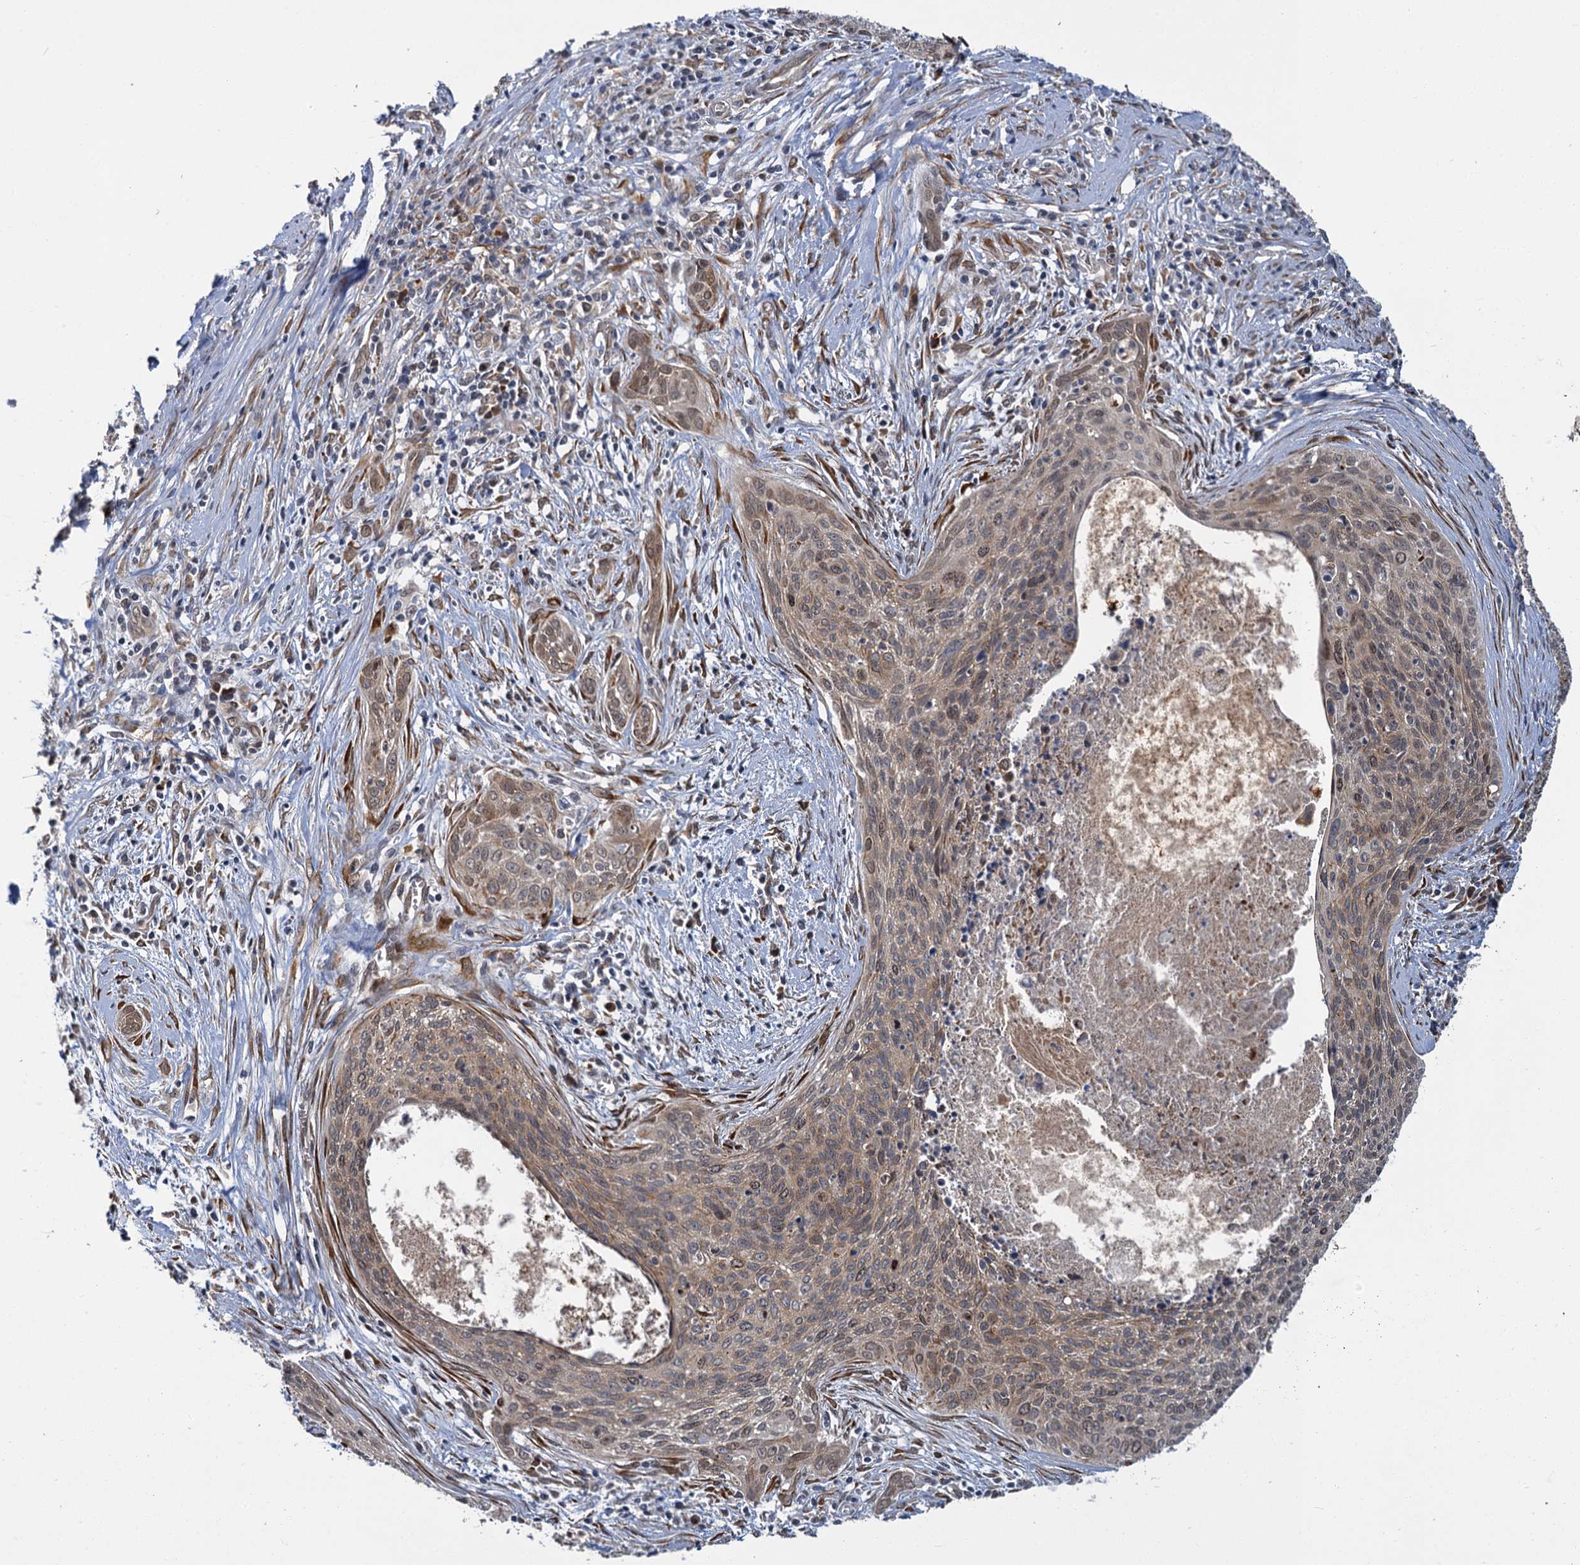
{"staining": {"intensity": "moderate", "quantity": ">75%", "location": "cytoplasmic/membranous"}, "tissue": "cervical cancer", "cell_type": "Tumor cells", "image_type": "cancer", "snomed": [{"axis": "morphology", "description": "Squamous cell carcinoma, NOS"}, {"axis": "topography", "description": "Cervix"}], "caption": "Protein staining of cervical cancer (squamous cell carcinoma) tissue shows moderate cytoplasmic/membranous positivity in approximately >75% of tumor cells.", "gene": "APBA2", "patient": {"sex": "female", "age": 55}}